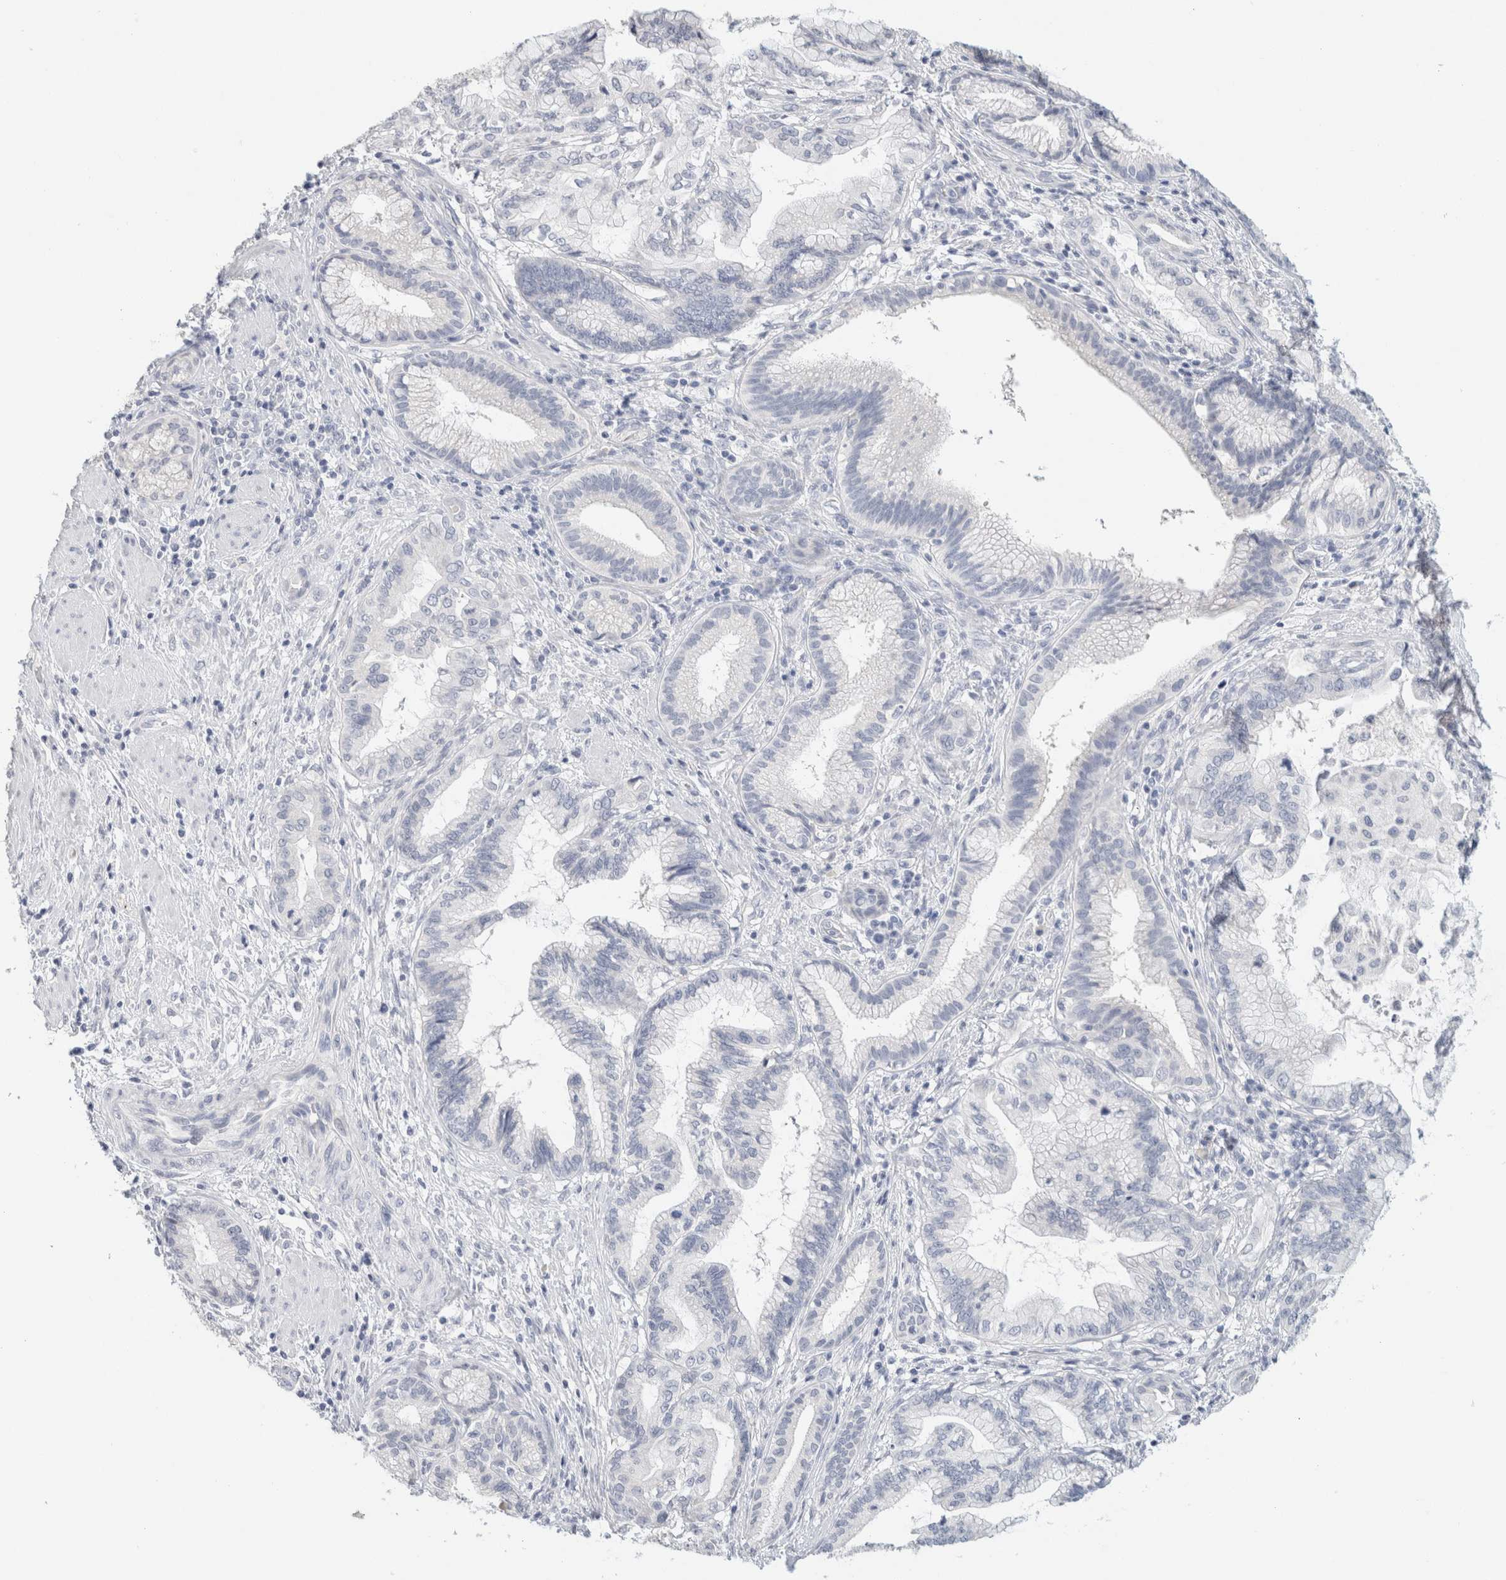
{"staining": {"intensity": "negative", "quantity": "none", "location": "none"}, "tissue": "pancreatic cancer", "cell_type": "Tumor cells", "image_type": "cancer", "snomed": [{"axis": "morphology", "description": "Adenocarcinoma, NOS"}, {"axis": "topography", "description": "Pancreas"}], "caption": "Tumor cells show no significant expression in pancreatic cancer.", "gene": "NEFM", "patient": {"sex": "female", "age": 64}}